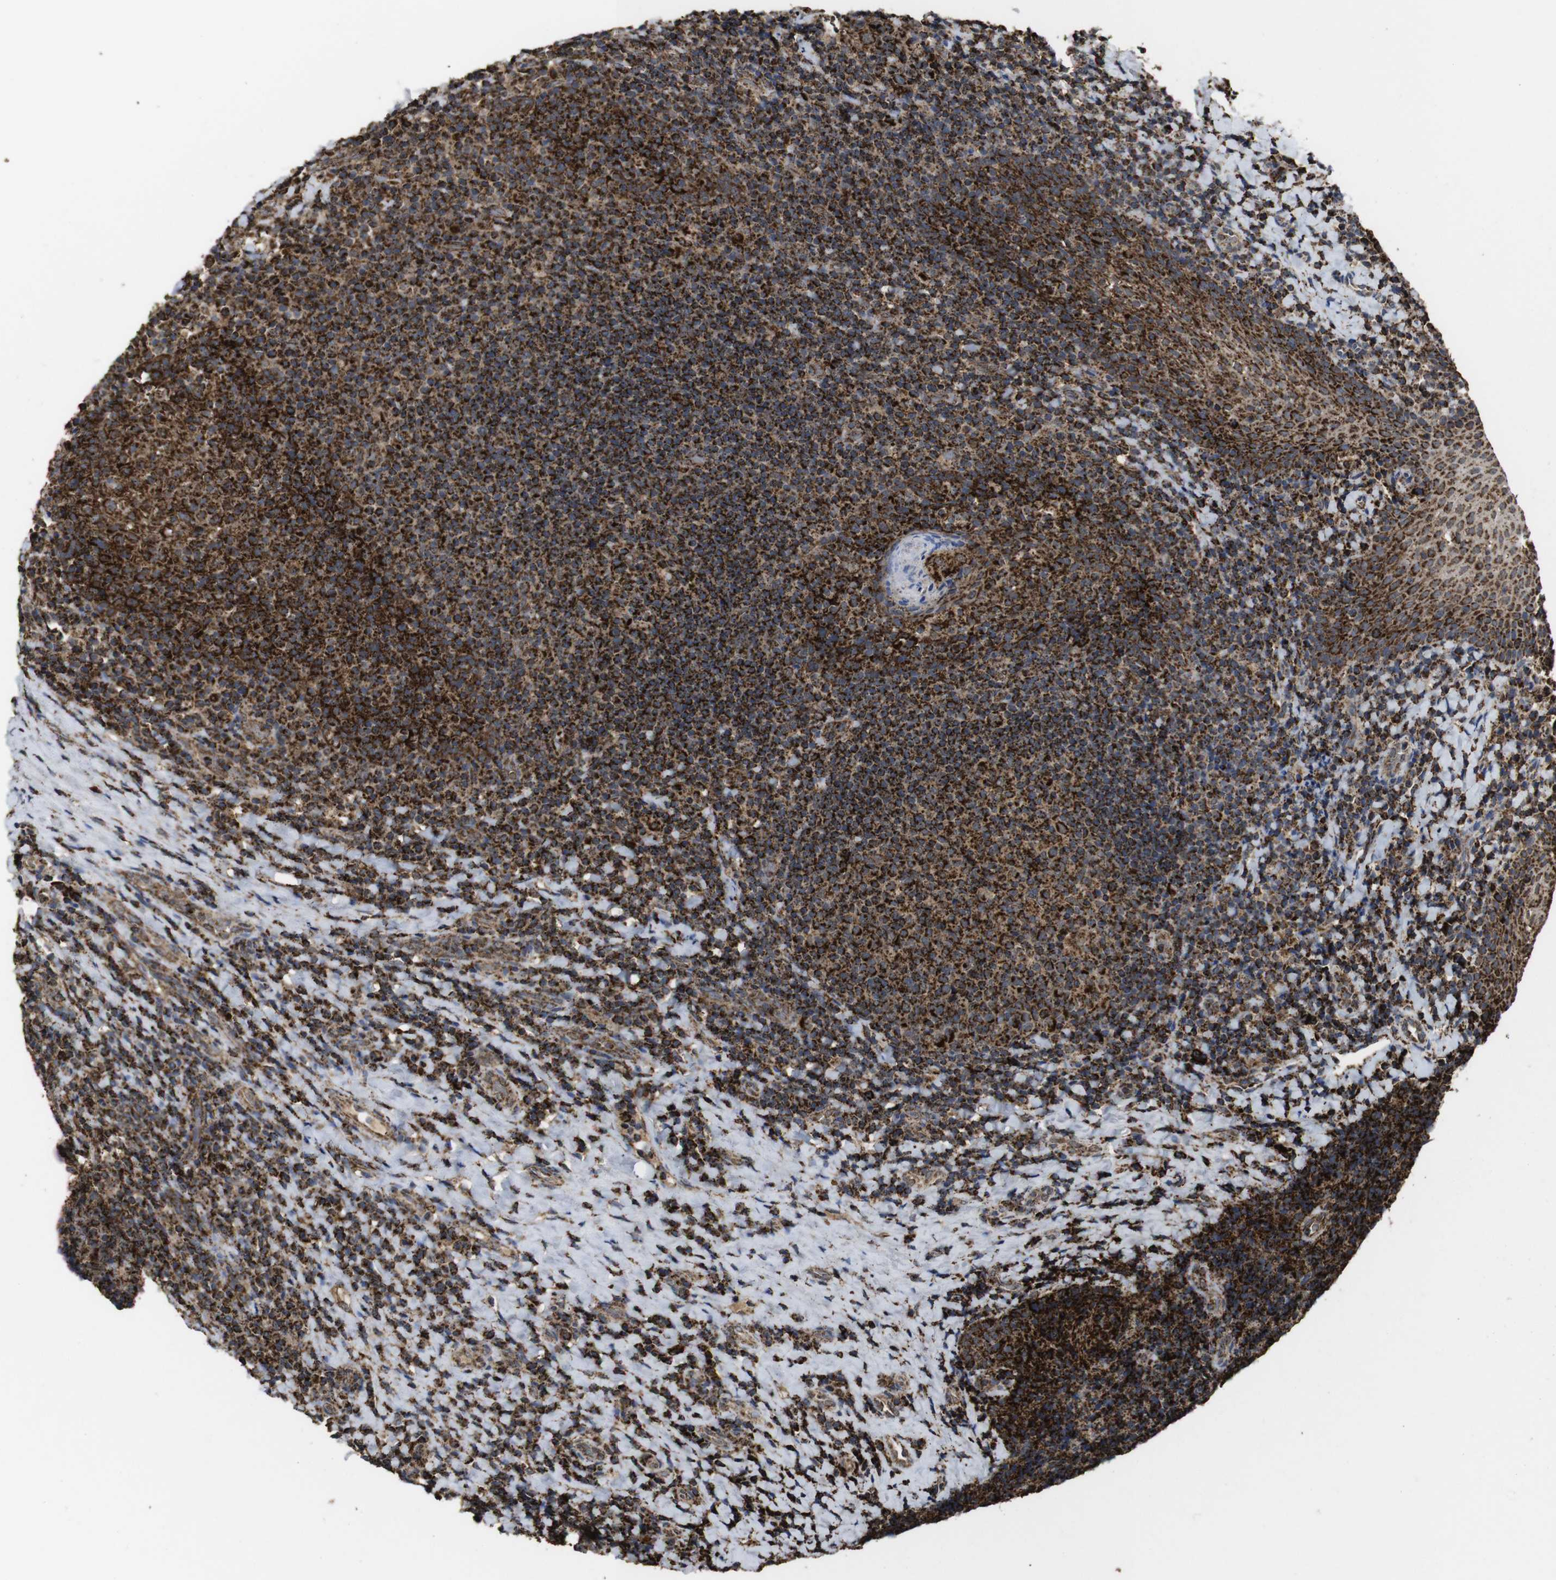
{"staining": {"intensity": "strong", "quantity": ">75%", "location": "cytoplasmic/membranous"}, "tissue": "tonsil", "cell_type": "Germinal center cells", "image_type": "normal", "snomed": [{"axis": "morphology", "description": "Normal tissue, NOS"}, {"axis": "topography", "description": "Tonsil"}], "caption": "IHC (DAB (3,3'-diaminobenzidine)) staining of normal tonsil reveals strong cytoplasmic/membranous protein staining in about >75% of germinal center cells. Immunohistochemistry stains the protein of interest in brown and the nuclei are stained blue.", "gene": "ATP5F1A", "patient": {"sex": "male", "age": 17}}